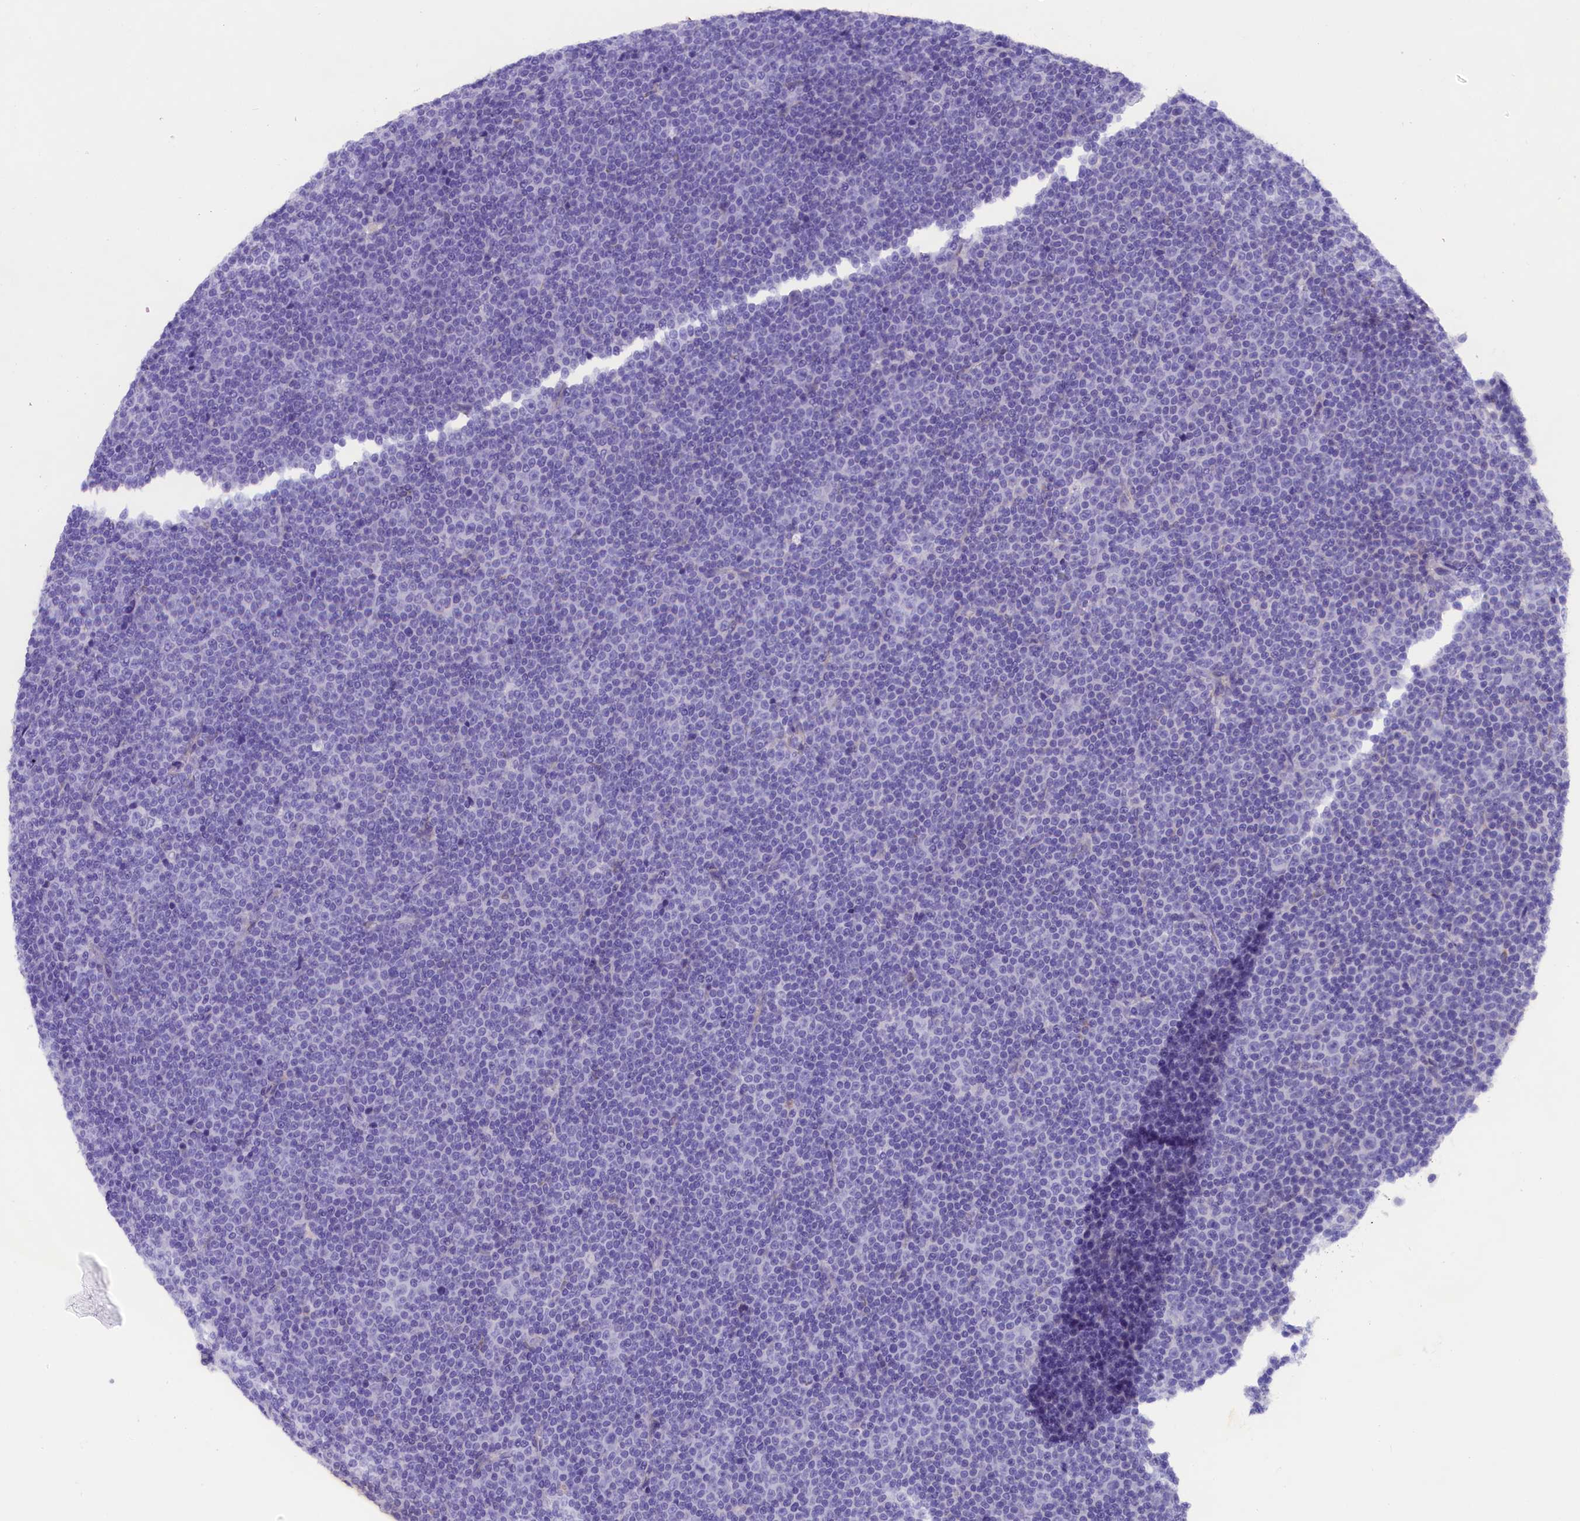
{"staining": {"intensity": "negative", "quantity": "none", "location": "none"}, "tissue": "lymphoma", "cell_type": "Tumor cells", "image_type": "cancer", "snomed": [{"axis": "morphology", "description": "Malignant lymphoma, non-Hodgkin's type, Low grade"}, {"axis": "topography", "description": "Lymph node"}], "caption": "DAB (3,3'-diaminobenzidine) immunohistochemical staining of human low-grade malignant lymphoma, non-Hodgkin's type displays no significant positivity in tumor cells.", "gene": "SOD3", "patient": {"sex": "female", "age": 67}}